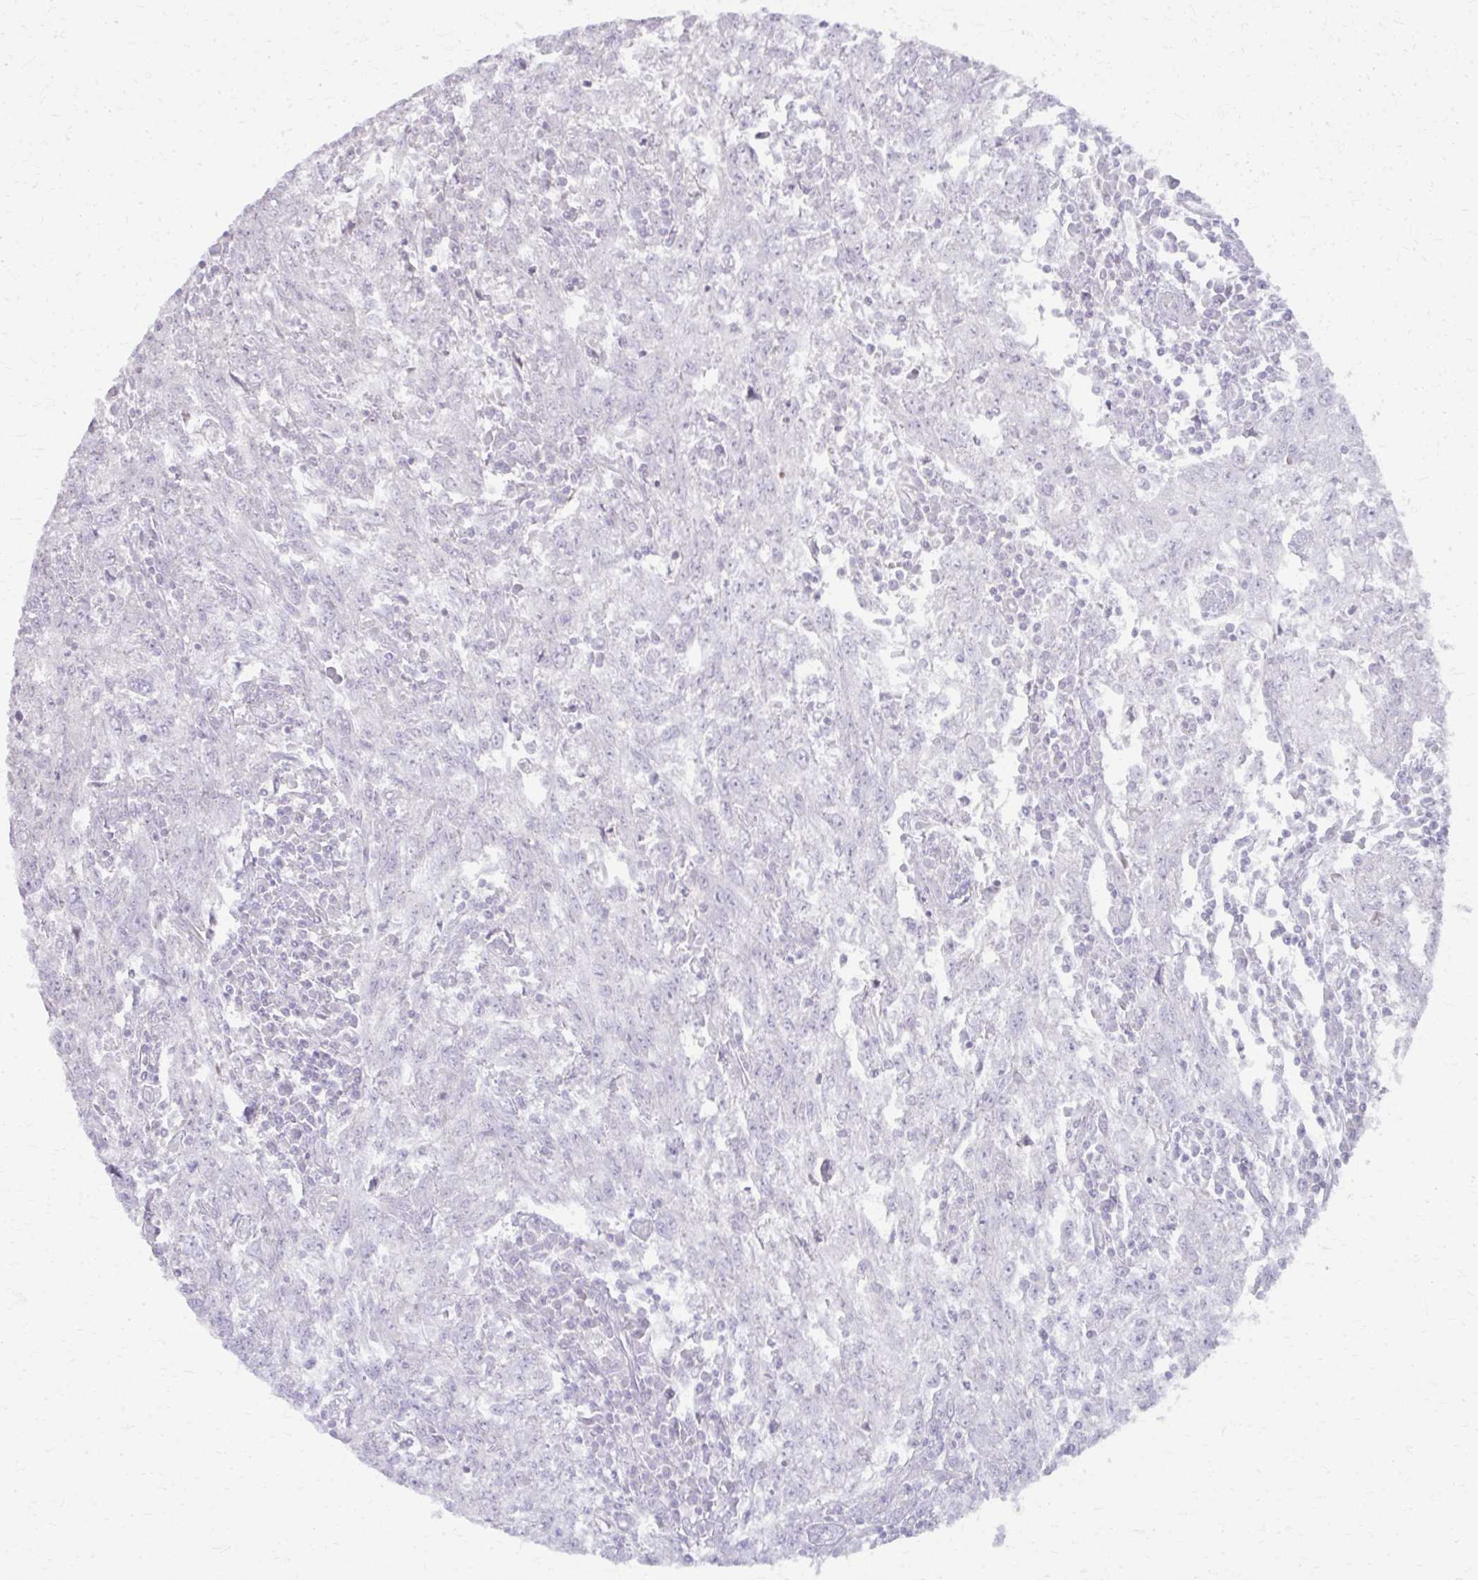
{"staining": {"intensity": "negative", "quantity": "none", "location": "none"}, "tissue": "breast cancer", "cell_type": "Tumor cells", "image_type": "cancer", "snomed": [{"axis": "morphology", "description": "Duct carcinoma"}, {"axis": "topography", "description": "Breast"}], "caption": "Tumor cells are negative for protein expression in human breast infiltrating ductal carcinoma.", "gene": "MAF1", "patient": {"sex": "female", "age": 50}}